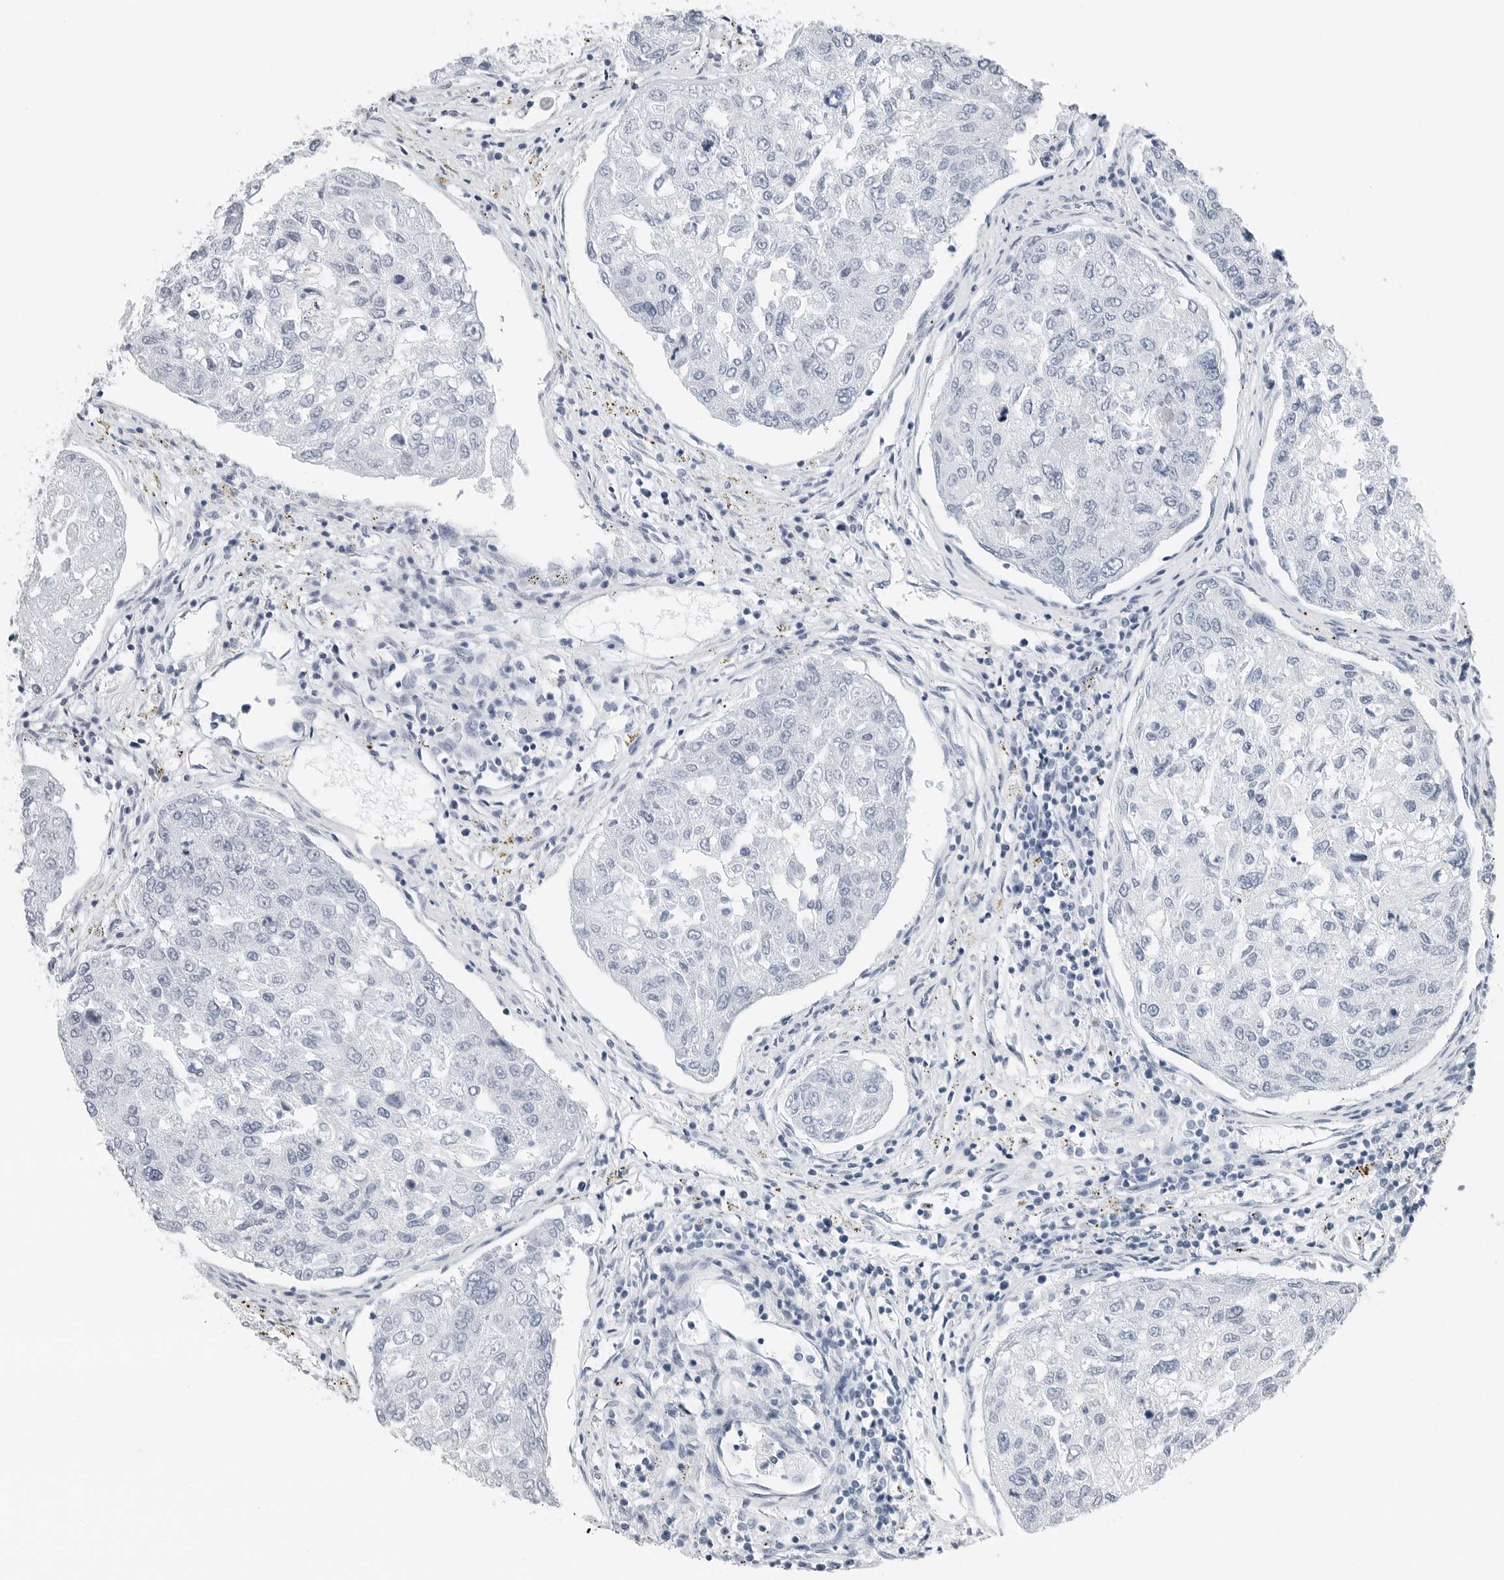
{"staining": {"intensity": "negative", "quantity": "none", "location": "none"}, "tissue": "urothelial cancer", "cell_type": "Tumor cells", "image_type": "cancer", "snomed": [{"axis": "morphology", "description": "Urothelial carcinoma, High grade"}, {"axis": "topography", "description": "Lymph node"}, {"axis": "topography", "description": "Urinary bladder"}], "caption": "This is a histopathology image of immunohistochemistry staining of urothelial carcinoma (high-grade), which shows no expression in tumor cells.", "gene": "SLPI", "patient": {"sex": "male", "age": 51}}